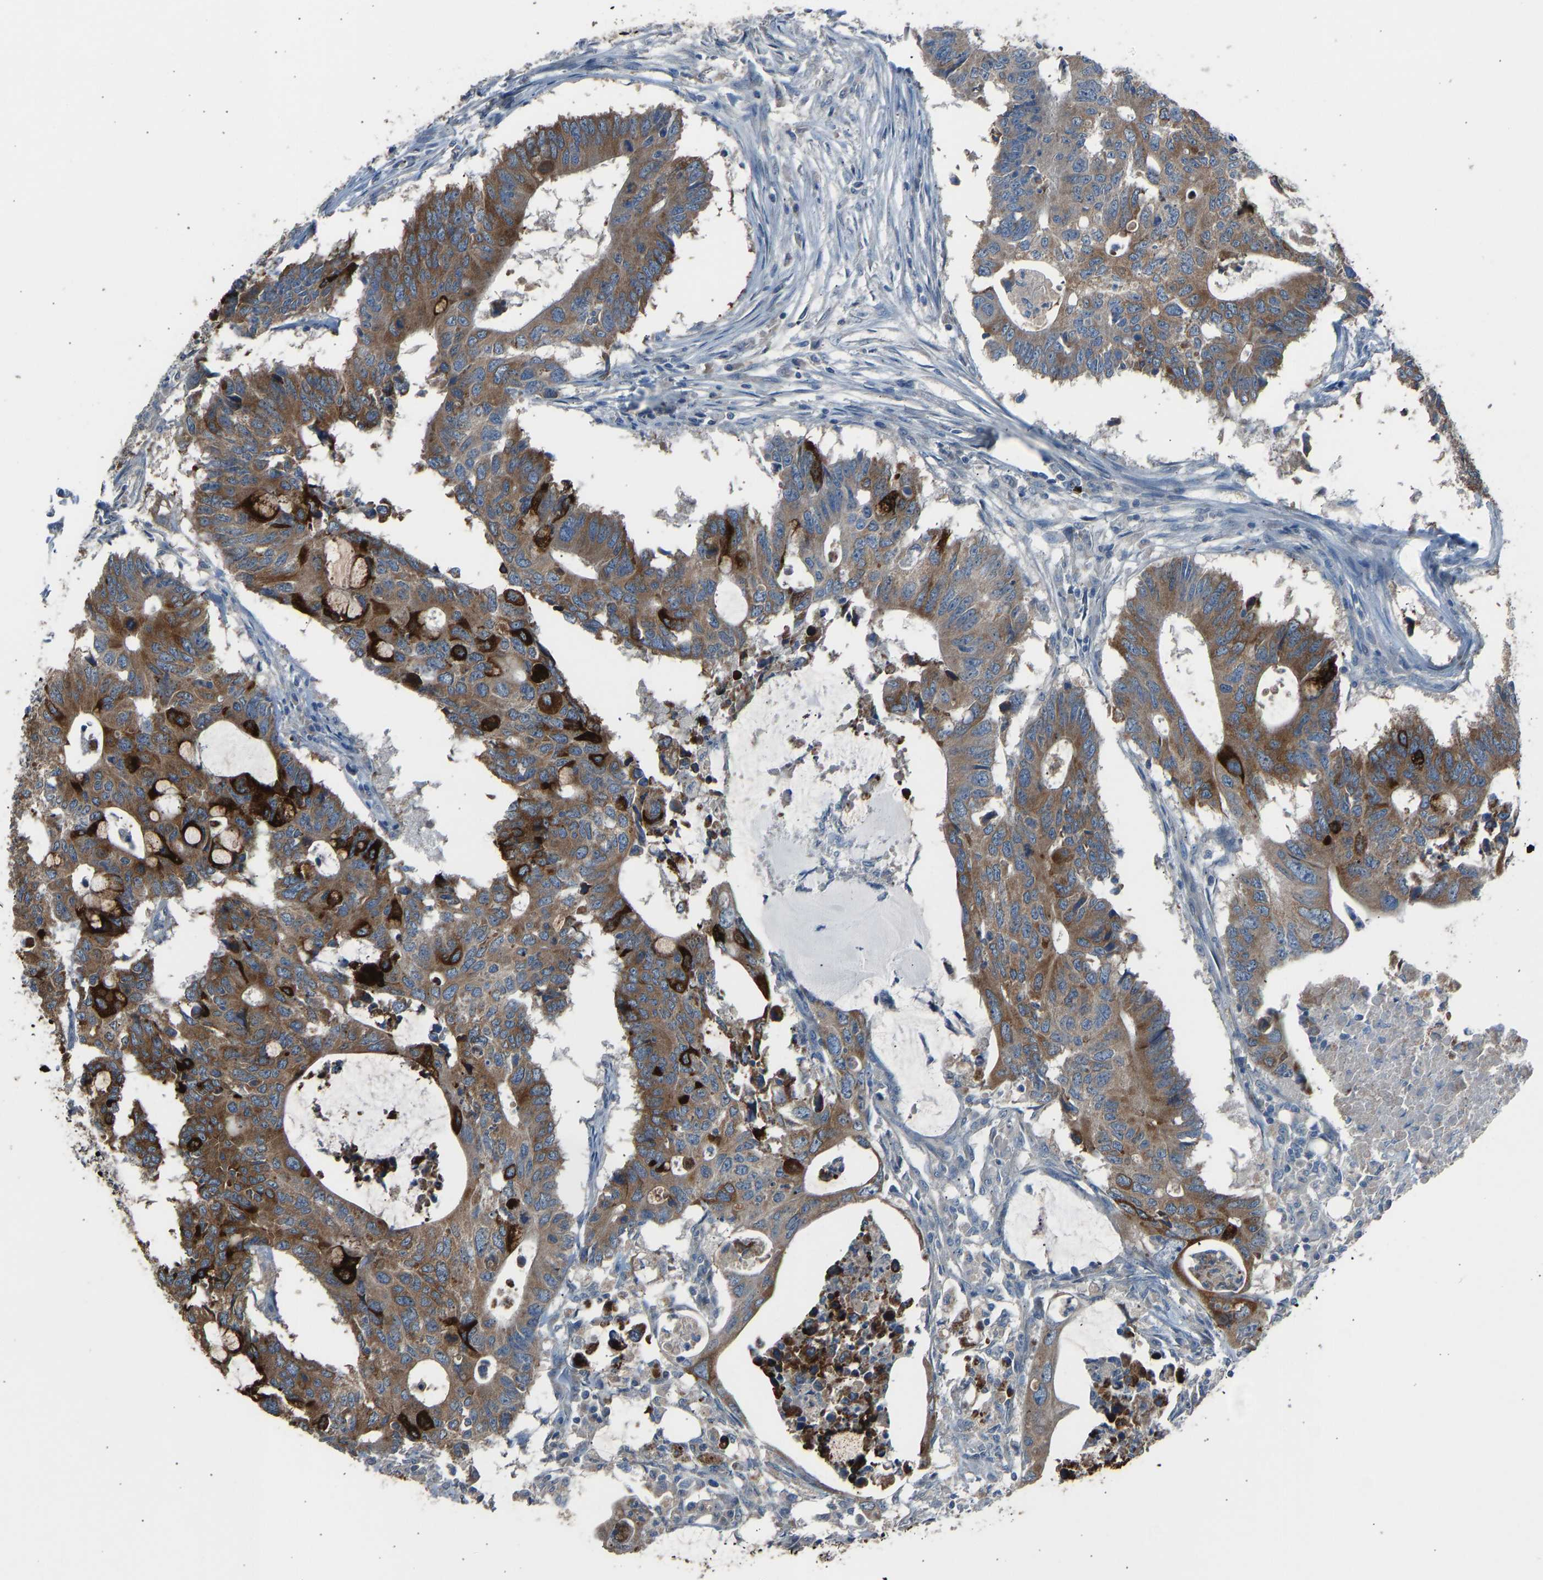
{"staining": {"intensity": "strong", "quantity": ">75%", "location": "cytoplasmic/membranous"}, "tissue": "colorectal cancer", "cell_type": "Tumor cells", "image_type": "cancer", "snomed": [{"axis": "morphology", "description": "Adenocarcinoma, NOS"}, {"axis": "topography", "description": "Colon"}], "caption": "This histopathology image exhibits immunohistochemistry staining of colorectal cancer (adenocarcinoma), with high strong cytoplasmic/membranous expression in approximately >75% of tumor cells.", "gene": "TGFBR3", "patient": {"sex": "male", "age": 71}}